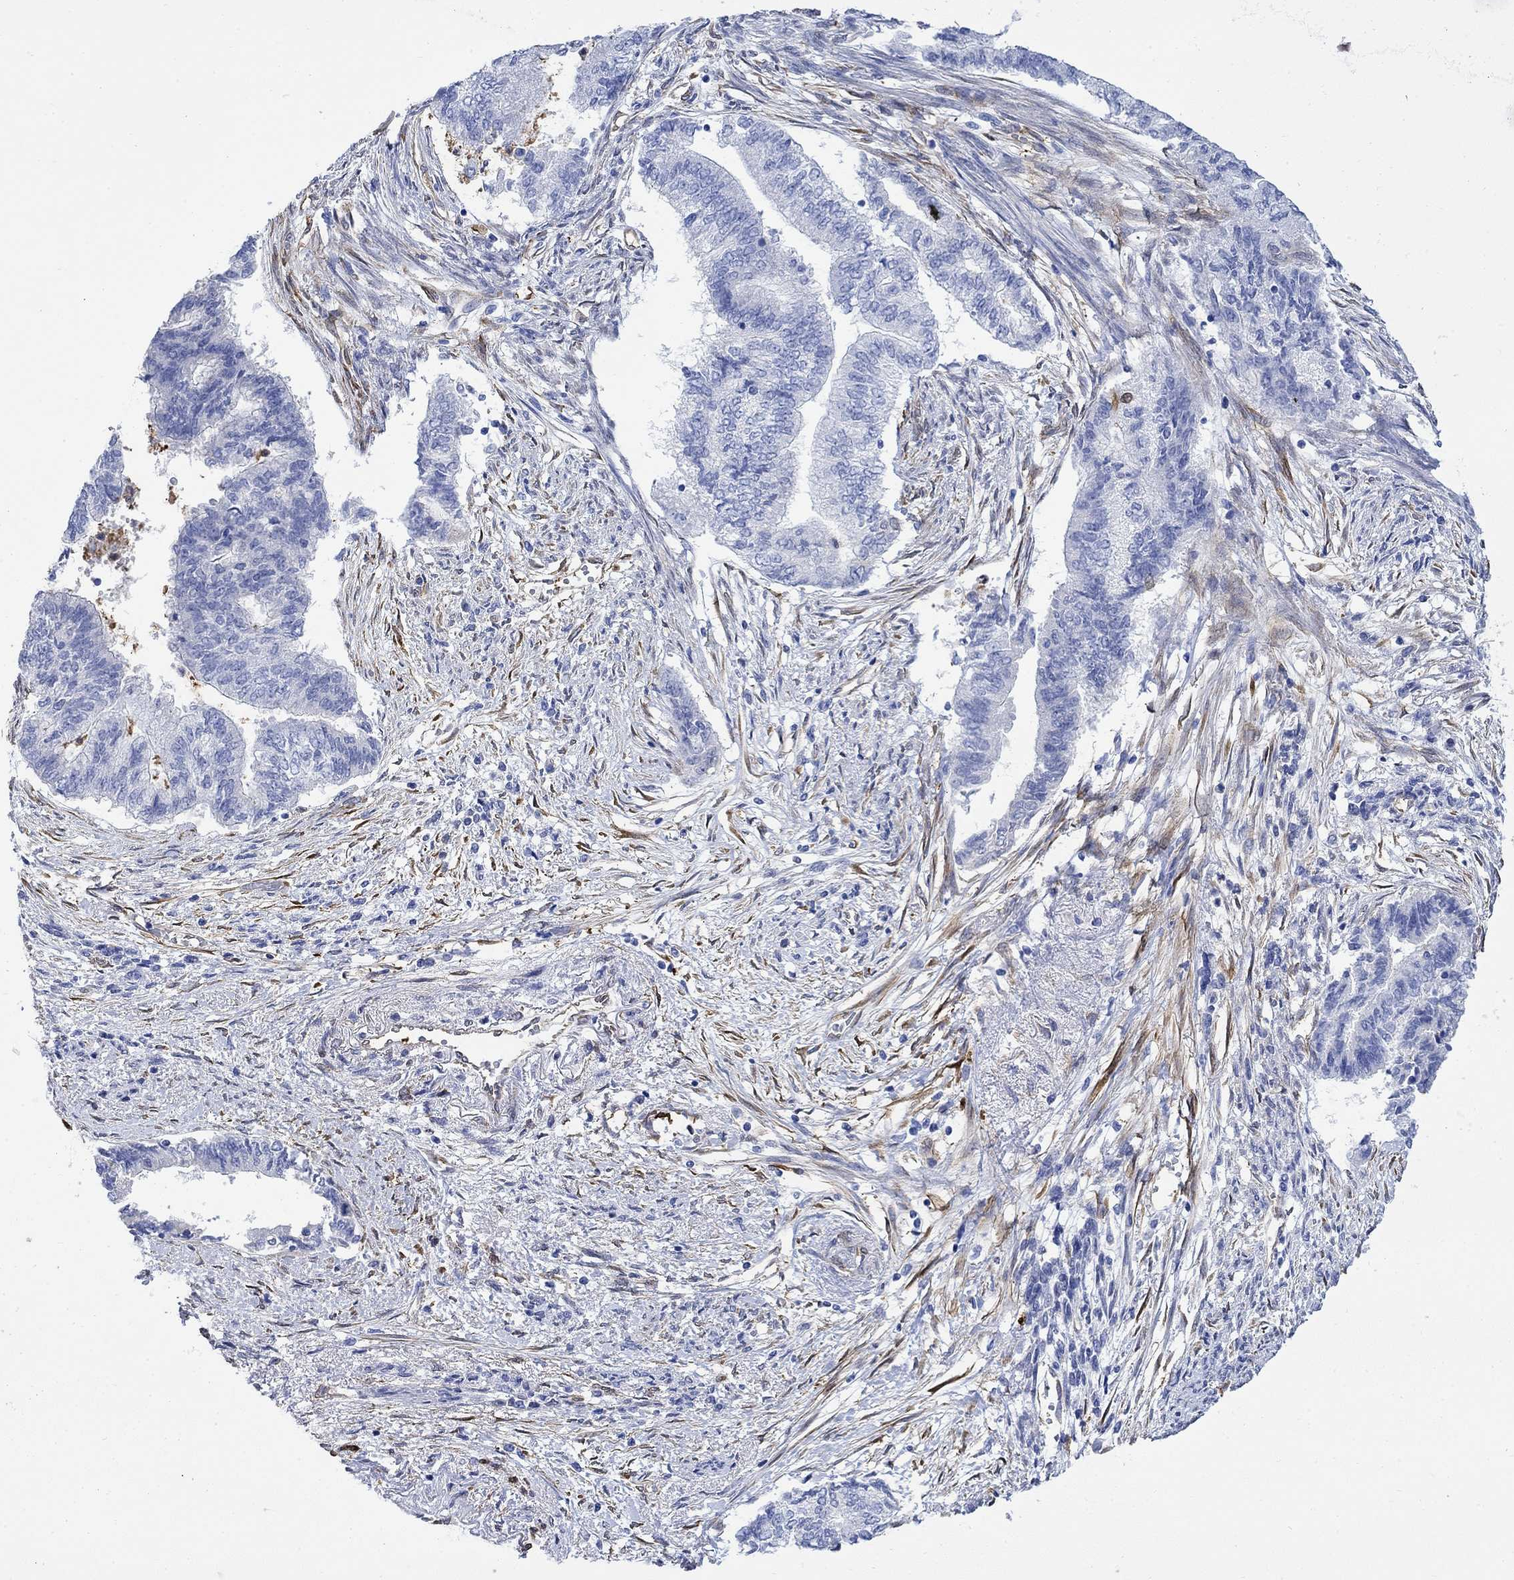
{"staining": {"intensity": "negative", "quantity": "none", "location": "none"}, "tissue": "endometrial cancer", "cell_type": "Tumor cells", "image_type": "cancer", "snomed": [{"axis": "morphology", "description": "Adenocarcinoma, NOS"}, {"axis": "topography", "description": "Endometrium"}], "caption": "The micrograph demonstrates no significant expression in tumor cells of endometrial cancer.", "gene": "TGM2", "patient": {"sex": "female", "age": 65}}